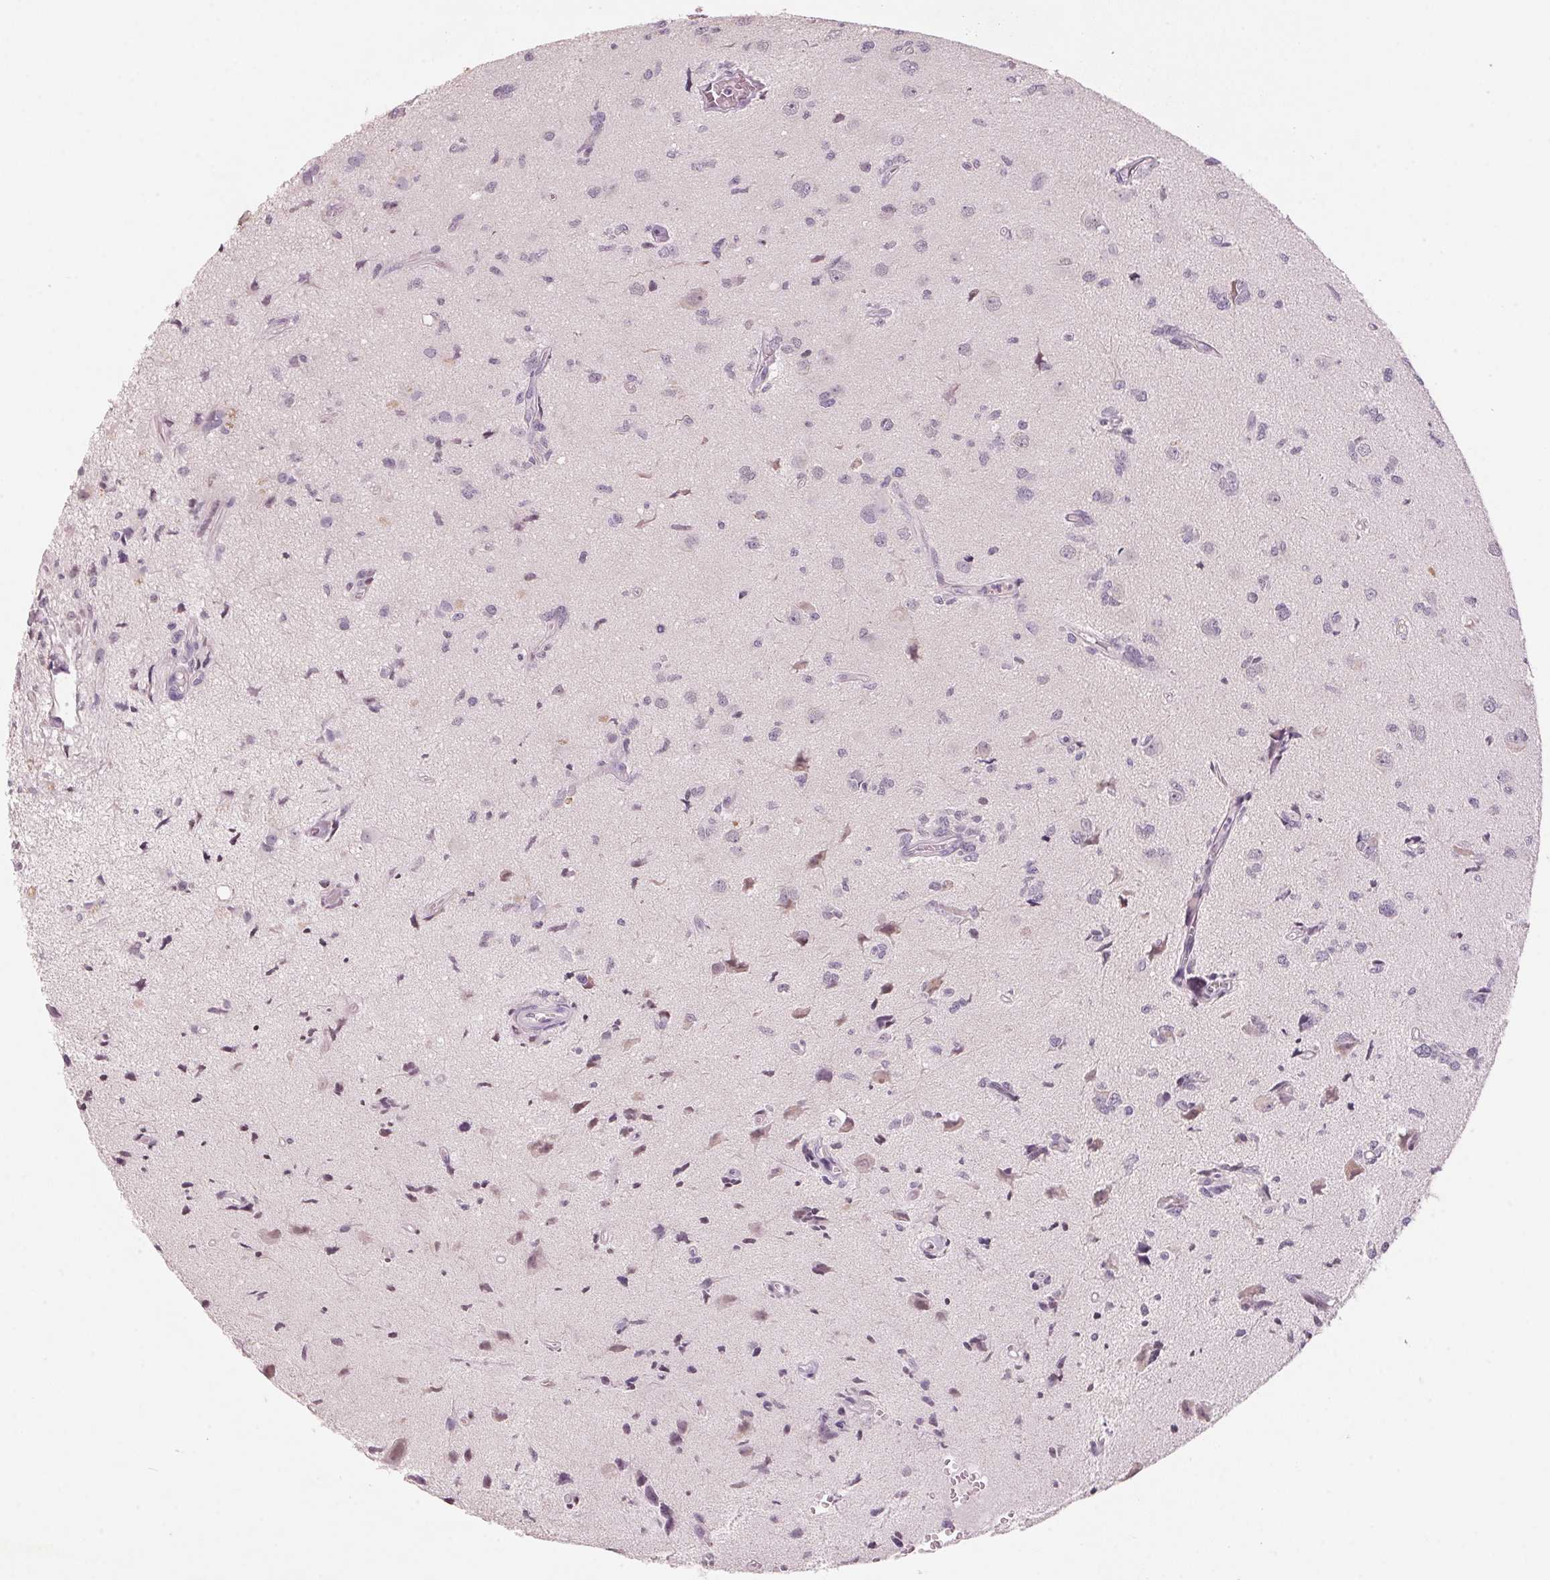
{"staining": {"intensity": "negative", "quantity": "none", "location": "none"}, "tissue": "glioma", "cell_type": "Tumor cells", "image_type": "cancer", "snomed": [{"axis": "morphology", "description": "Glioma, malignant, High grade"}, {"axis": "topography", "description": "Brain"}], "caption": "Glioma was stained to show a protein in brown. There is no significant expression in tumor cells. (DAB IHC visualized using brightfield microscopy, high magnification).", "gene": "ADAM20", "patient": {"sex": "male", "age": 67}}